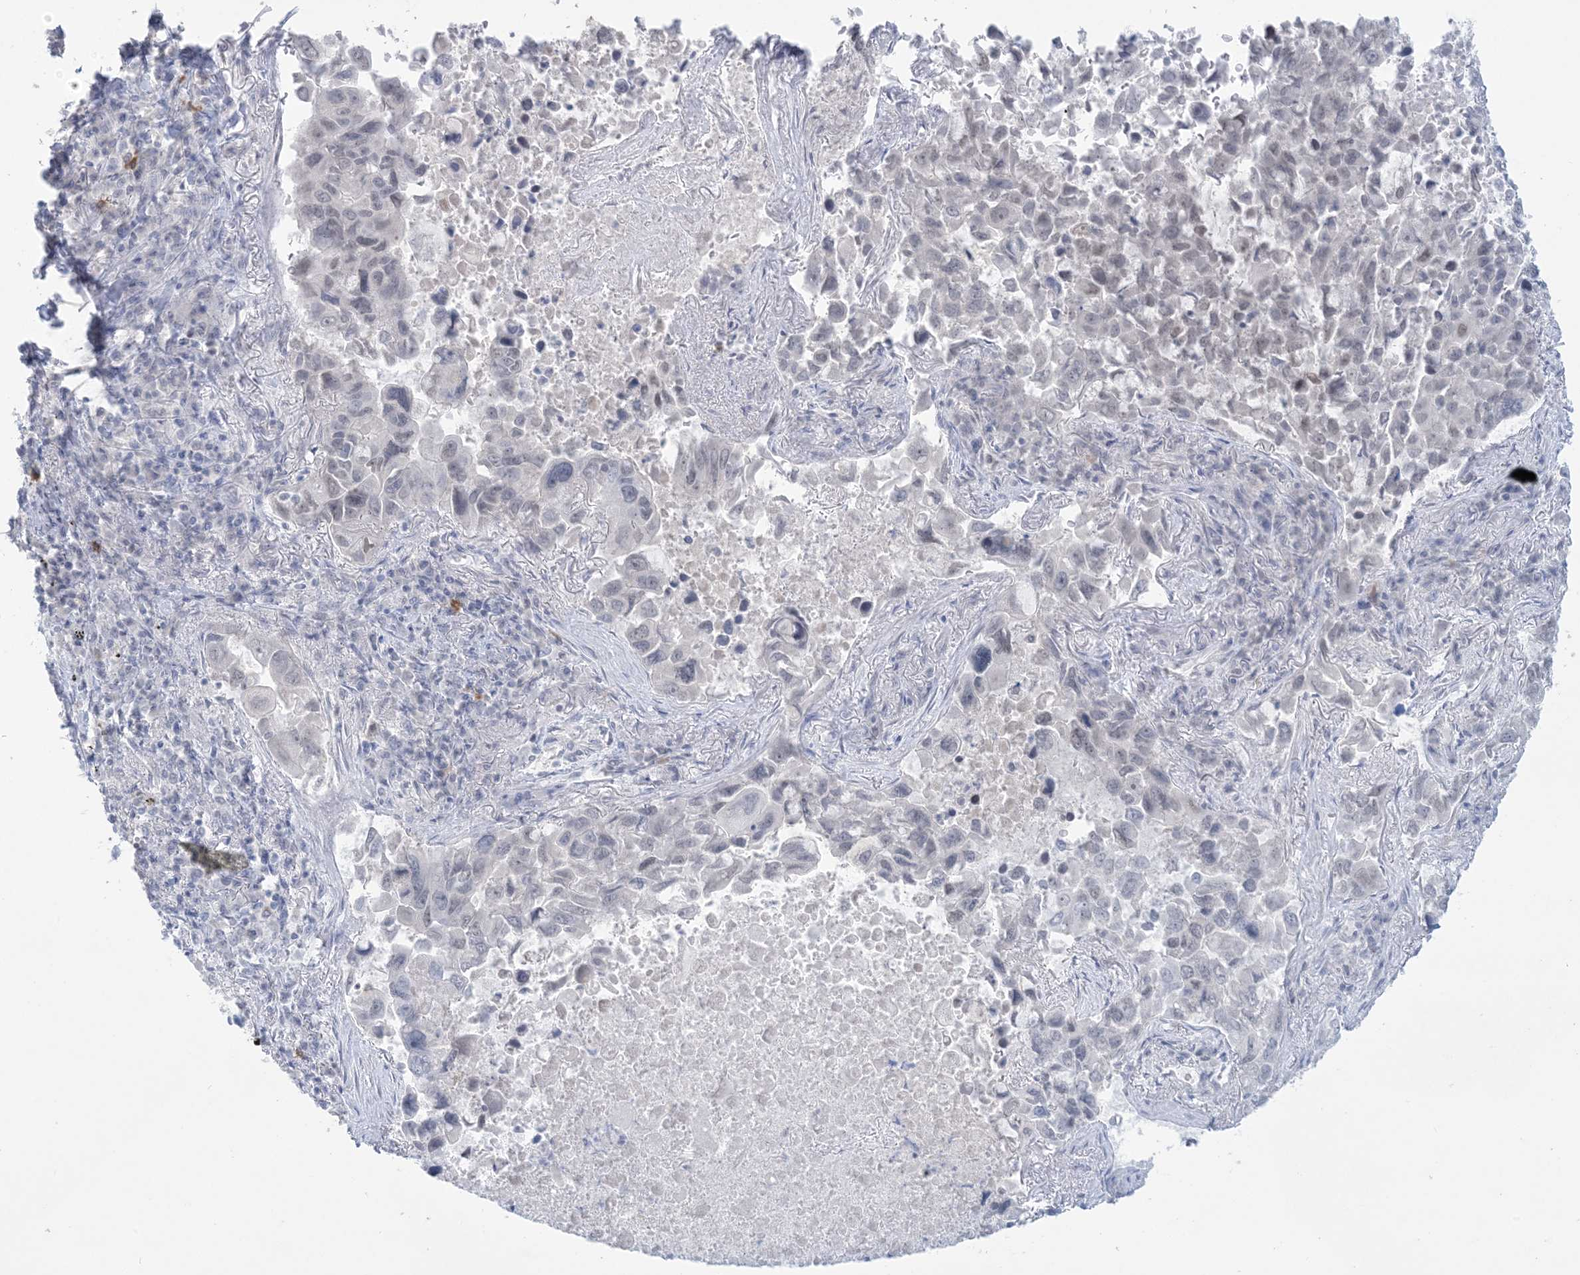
{"staining": {"intensity": "negative", "quantity": "none", "location": "none"}, "tissue": "lung cancer", "cell_type": "Tumor cells", "image_type": "cancer", "snomed": [{"axis": "morphology", "description": "Adenocarcinoma, NOS"}, {"axis": "topography", "description": "Lung"}], "caption": "Lung cancer (adenocarcinoma) was stained to show a protein in brown. There is no significant expression in tumor cells. The staining was performed using DAB (3,3'-diaminobenzidine) to visualize the protein expression in brown, while the nuclei were stained in blue with hematoxylin (Magnification: 20x).", "gene": "HOMEZ", "patient": {"sex": "male", "age": 64}}